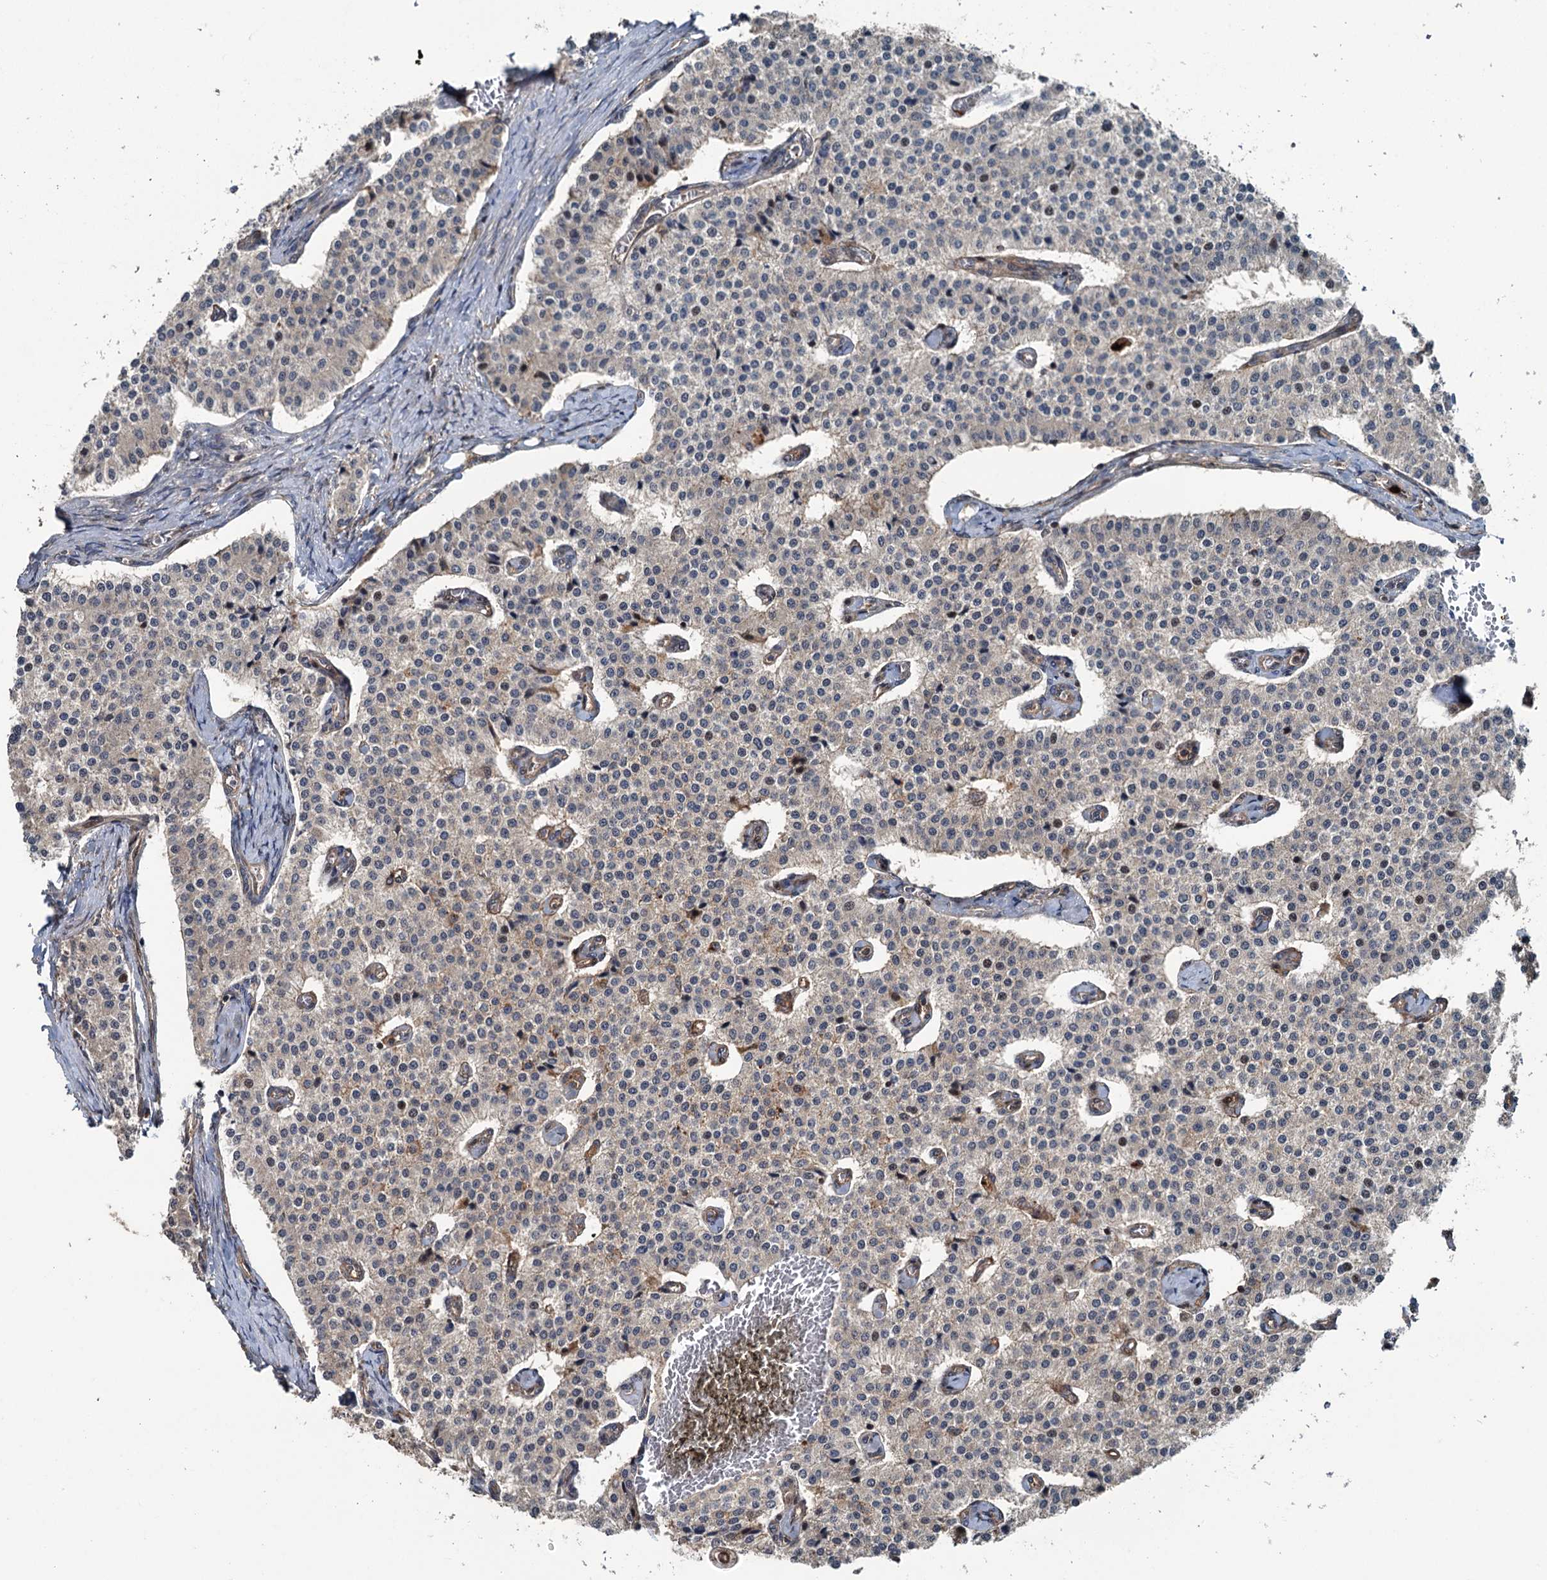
{"staining": {"intensity": "weak", "quantity": "<25%", "location": "cytoplasmic/membranous"}, "tissue": "carcinoid", "cell_type": "Tumor cells", "image_type": "cancer", "snomed": [{"axis": "morphology", "description": "Carcinoid, malignant, NOS"}, {"axis": "topography", "description": "Colon"}], "caption": "This image is of malignant carcinoid stained with IHC to label a protein in brown with the nuclei are counter-stained blue. There is no expression in tumor cells.", "gene": "TEDC1", "patient": {"sex": "female", "age": 52}}